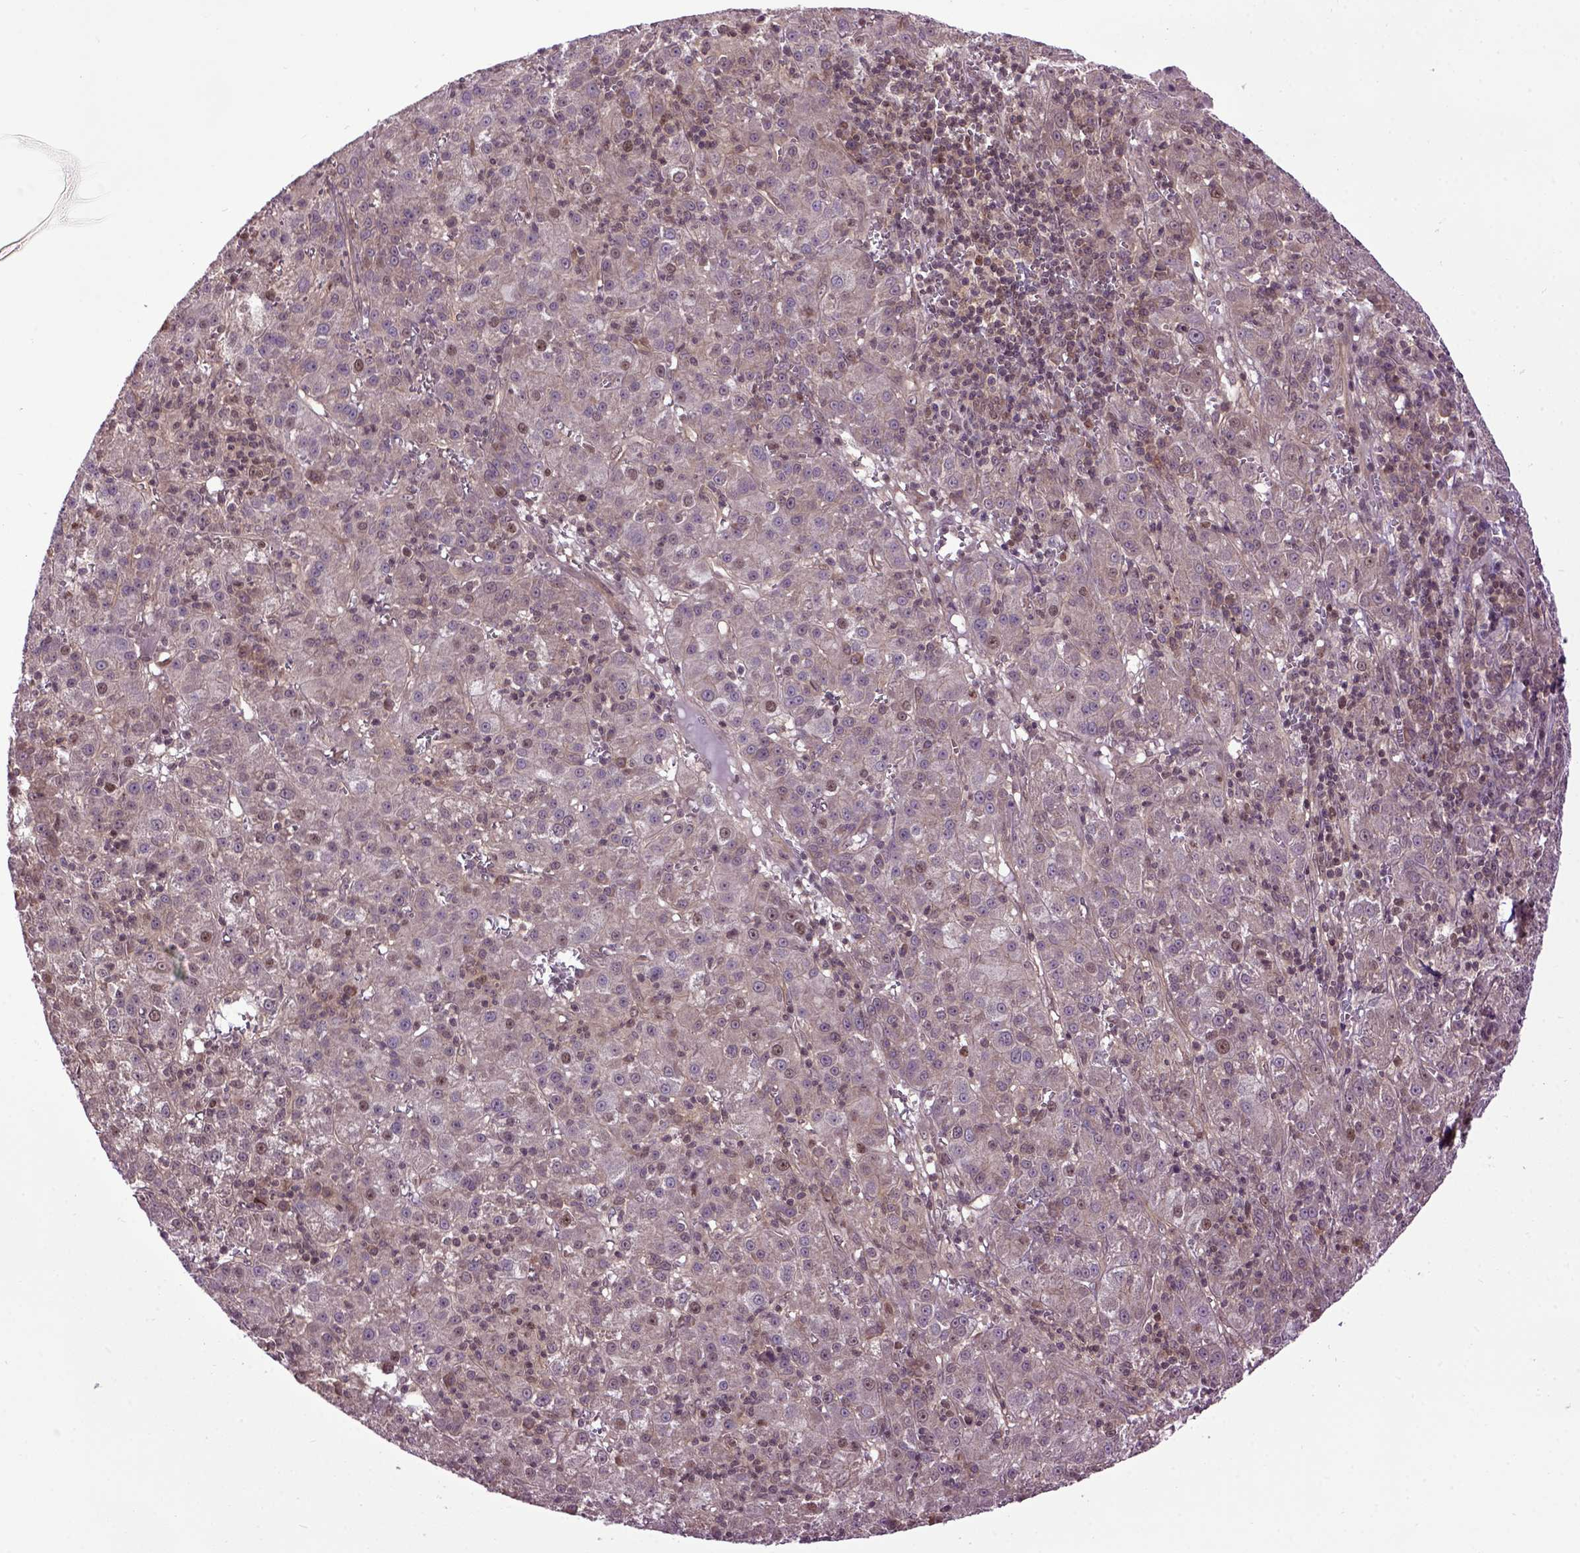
{"staining": {"intensity": "moderate", "quantity": ">75%", "location": "cytoplasmic/membranous,nuclear"}, "tissue": "liver cancer", "cell_type": "Tumor cells", "image_type": "cancer", "snomed": [{"axis": "morphology", "description": "Carcinoma, Hepatocellular, NOS"}, {"axis": "topography", "description": "Liver"}], "caption": "Immunohistochemistry of liver cancer (hepatocellular carcinoma) reveals medium levels of moderate cytoplasmic/membranous and nuclear positivity in approximately >75% of tumor cells.", "gene": "WDR48", "patient": {"sex": "female", "age": 60}}